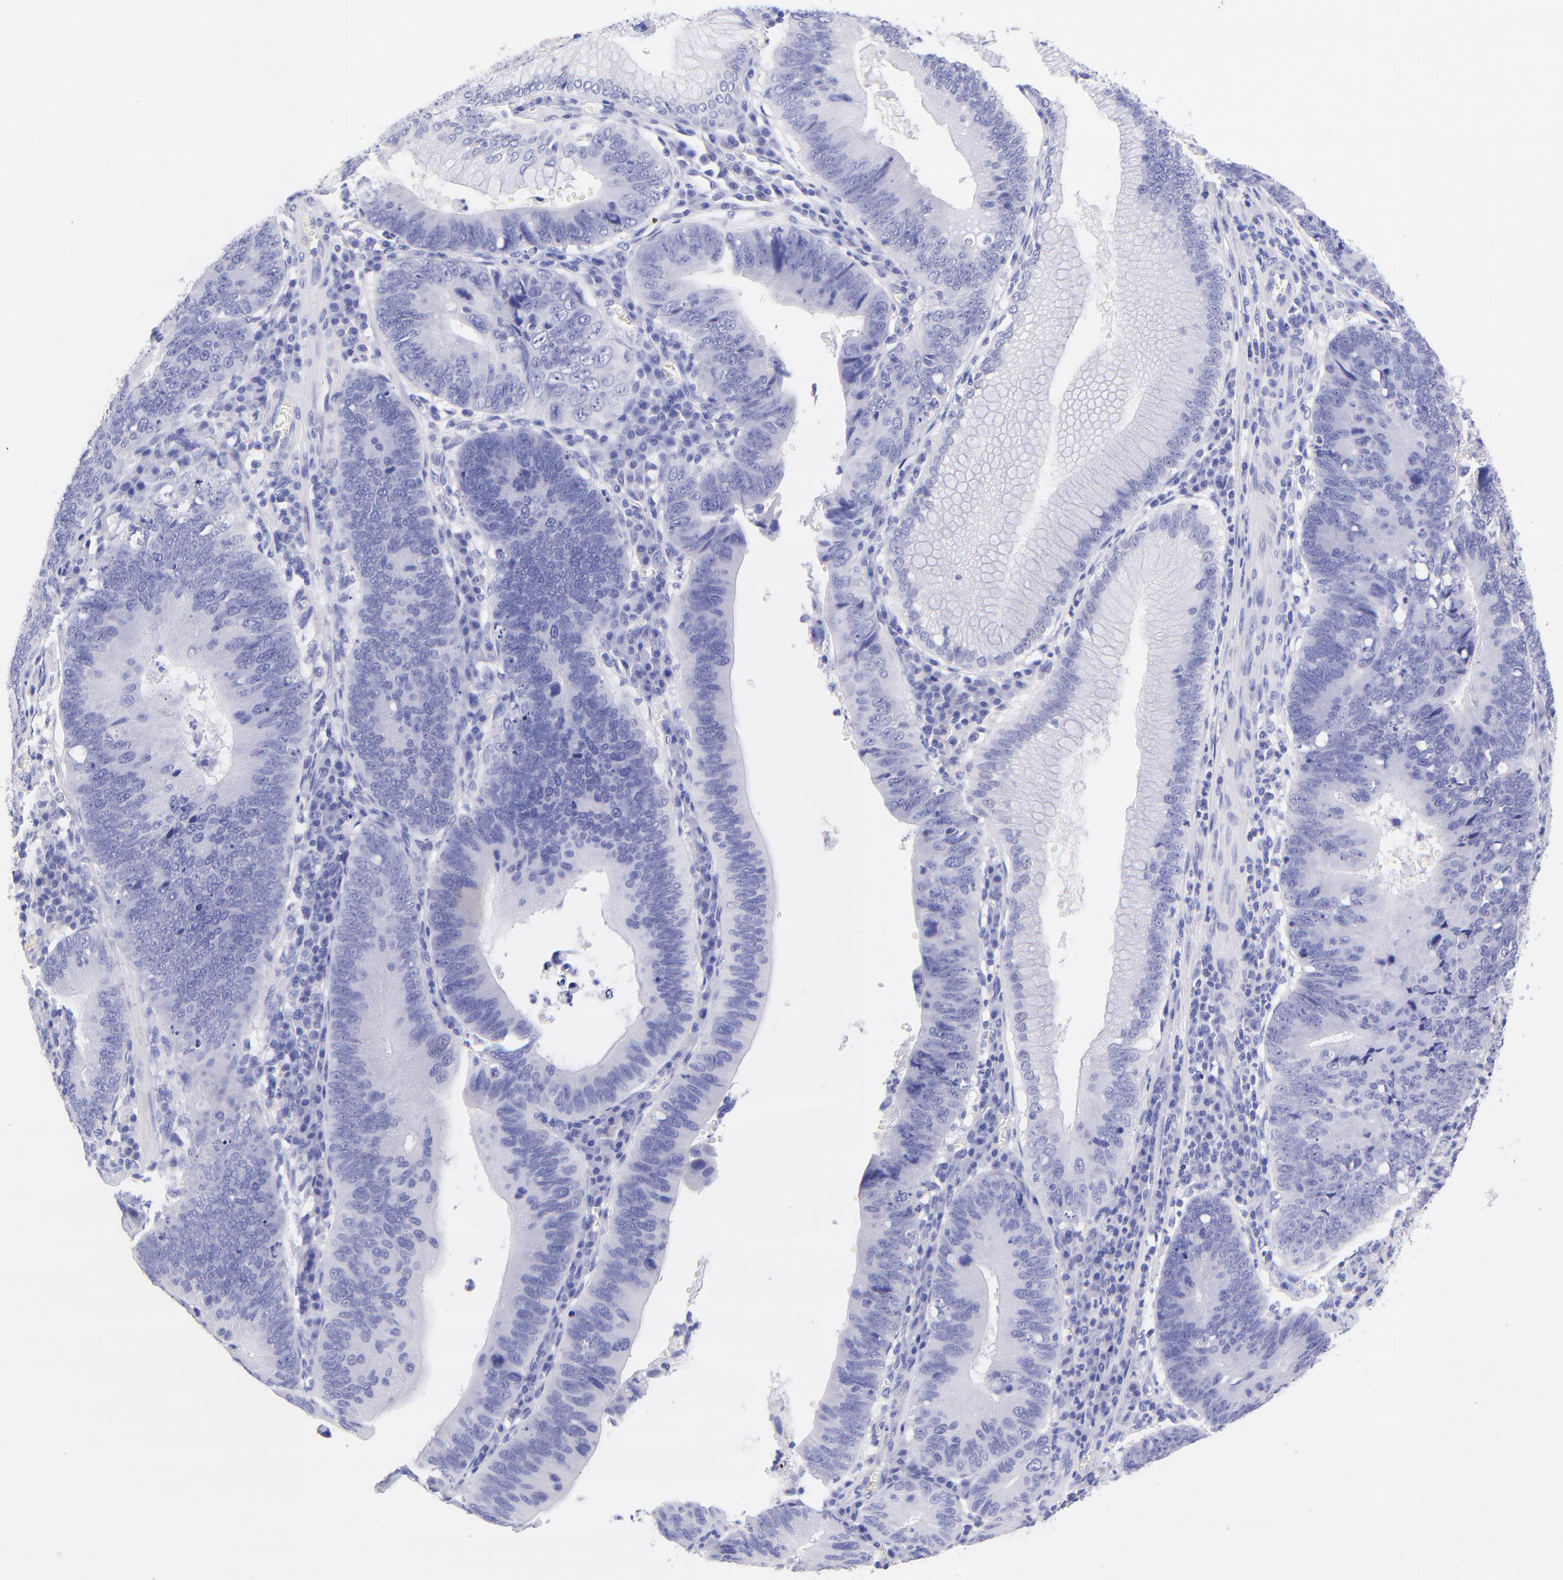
{"staining": {"intensity": "negative", "quantity": "none", "location": "none"}, "tissue": "stomach cancer", "cell_type": "Tumor cells", "image_type": "cancer", "snomed": [{"axis": "morphology", "description": "Adenocarcinoma, NOS"}, {"axis": "topography", "description": "Stomach"}], "caption": "Tumor cells show no significant expression in stomach adenocarcinoma.", "gene": "RAB3B", "patient": {"sex": "male", "age": 59}}